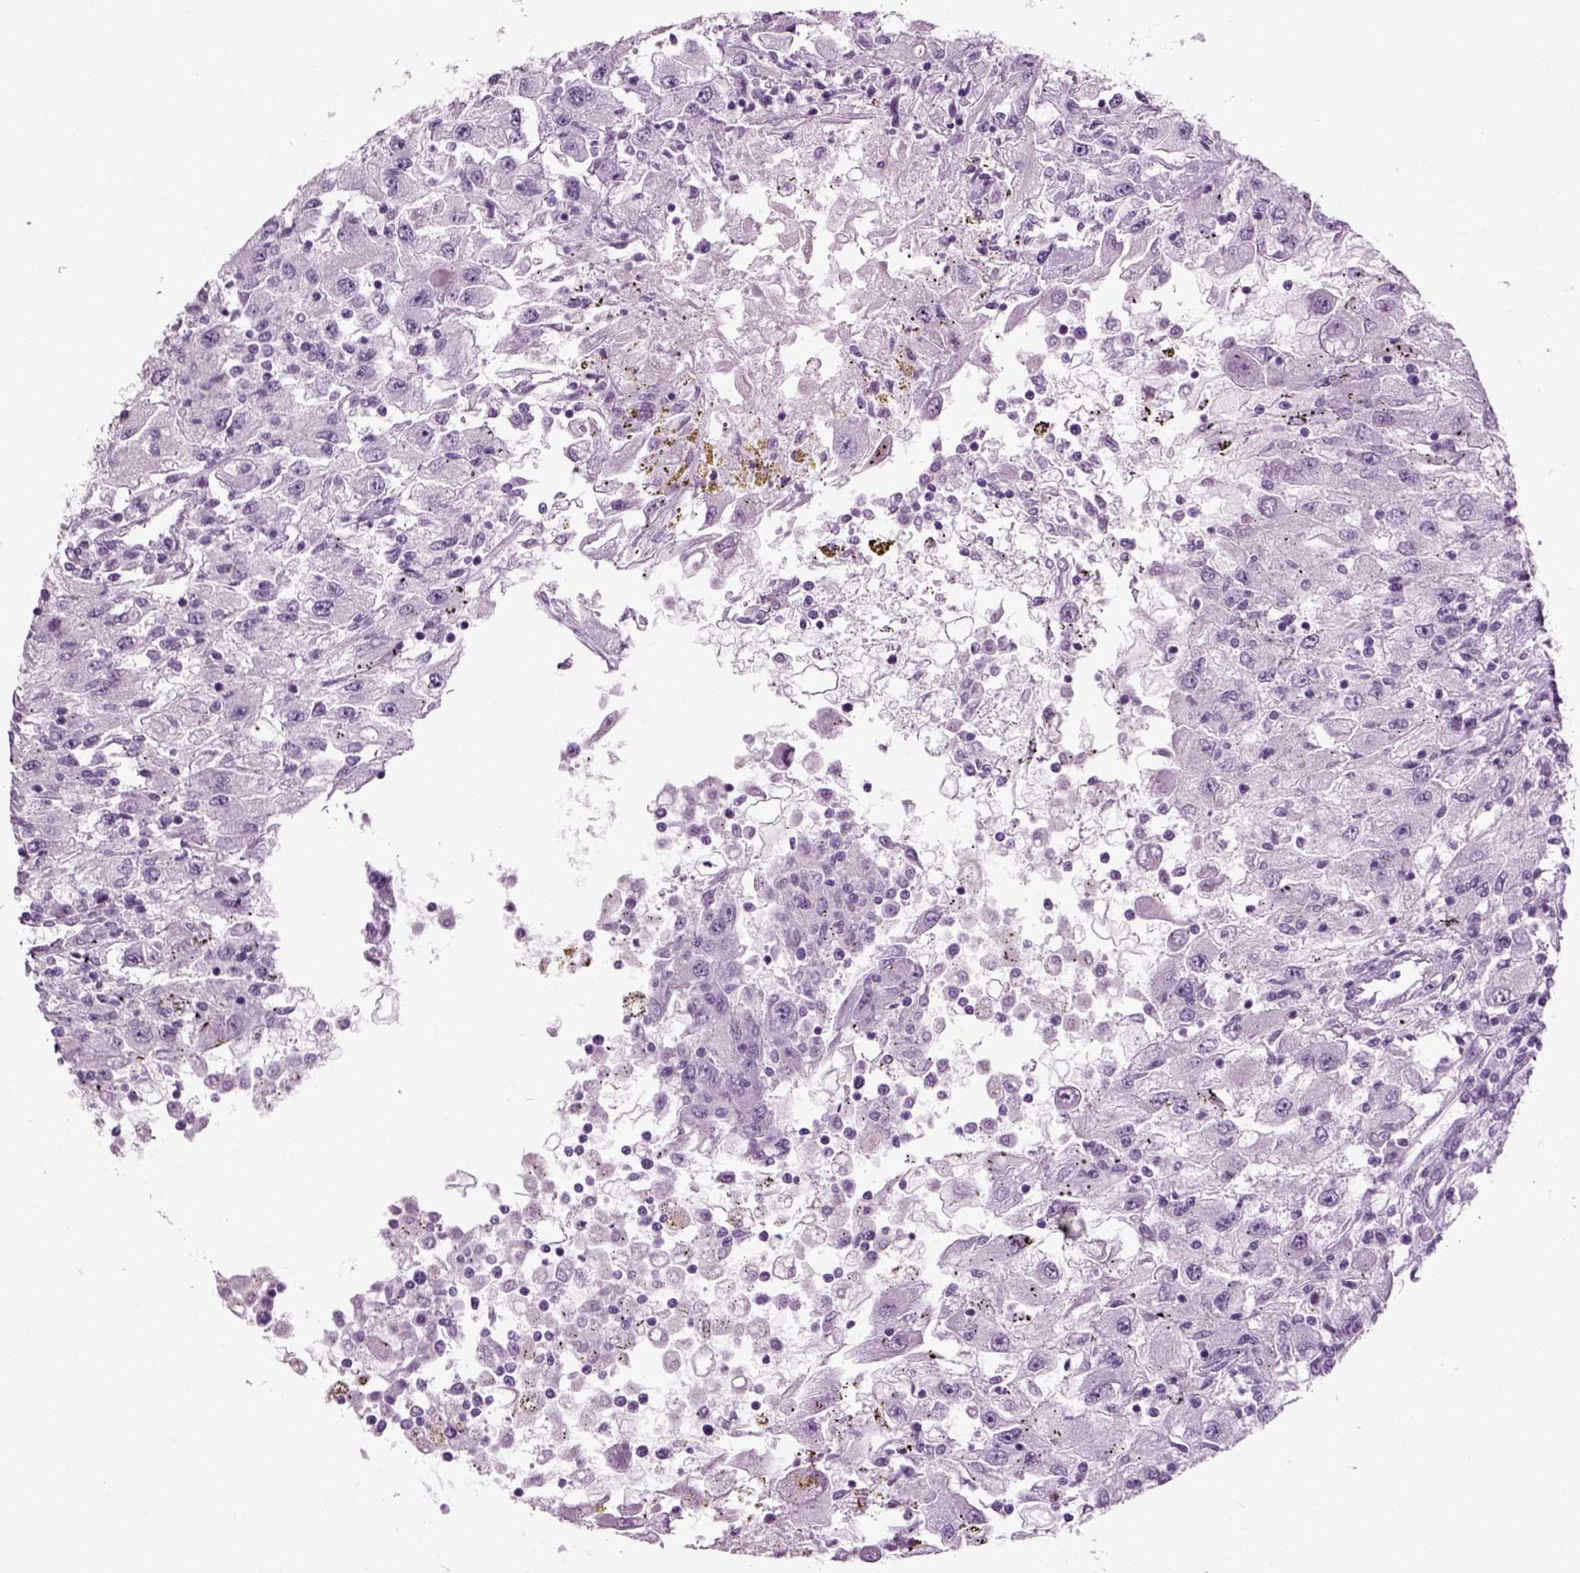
{"staining": {"intensity": "negative", "quantity": "none", "location": "none"}, "tissue": "renal cancer", "cell_type": "Tumor cells", "image_type": "cancer", "snomed": [{"axis": "morphology", "description": "Adenocarcinoma, NOS"}, {"axis": "topography", "description": "Kidney"}], "caption": "The image displays no staining of tumor cells in adenocarcinoma (renal).", "gene": "PRLH", "patient": {"sex": "female", "age": 67}}